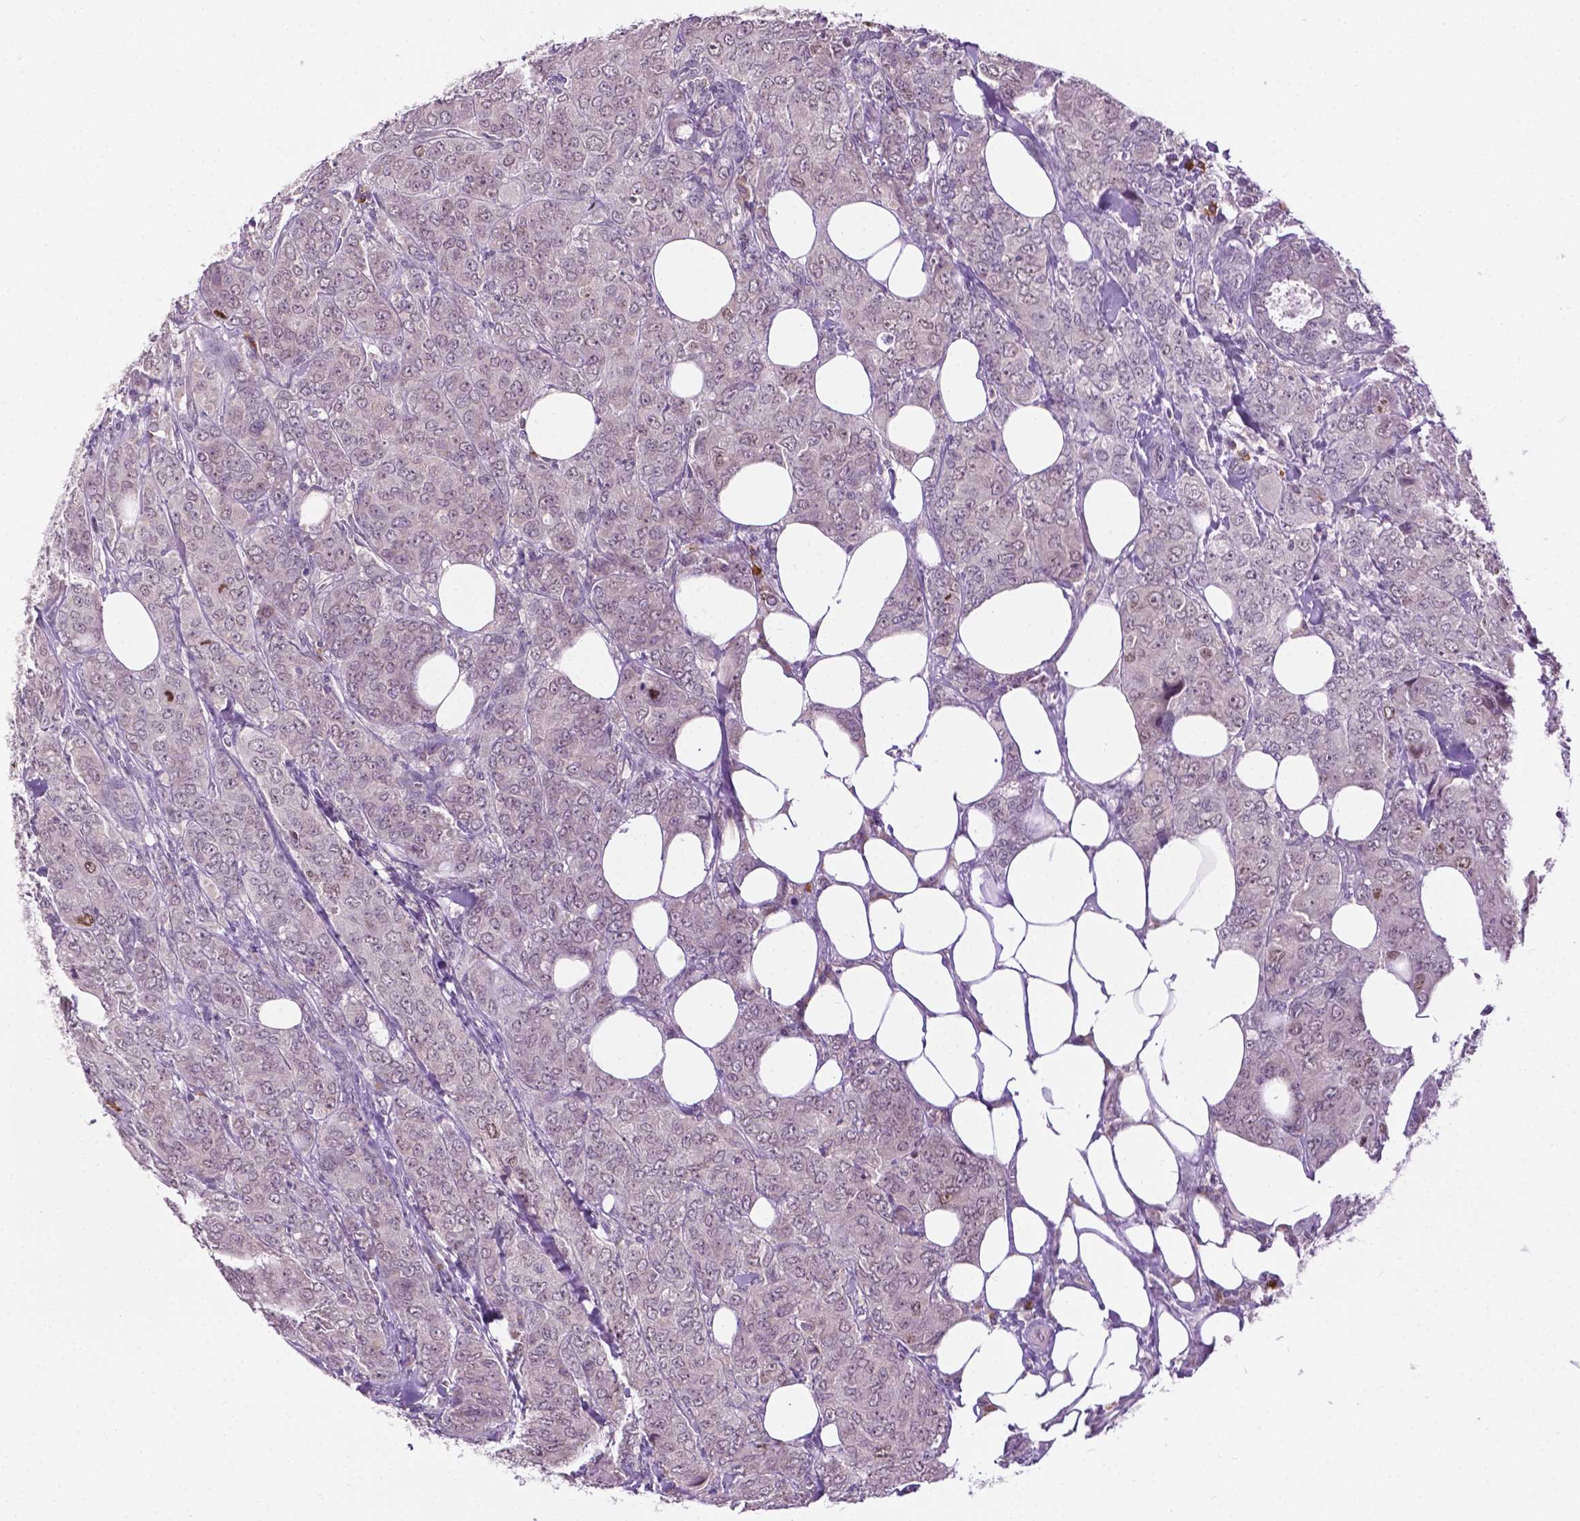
{"staining": {"intensity": "negative", "quantity": "none", "location": "none"}, "tissue": "breast cancer", "cell_type": "Tumor cells", "image_type": "cancer", "snomed": [{"axis": "morphology", "description": "Duct carcinoma"}, {"axis": "topography", "description": "Breast"}], "caption": "The IHC image has no significant expression in tumor cells of breast cancer tissue.", "gene": "DENND4A", "patient": {"sex": "female", "age": 43}}